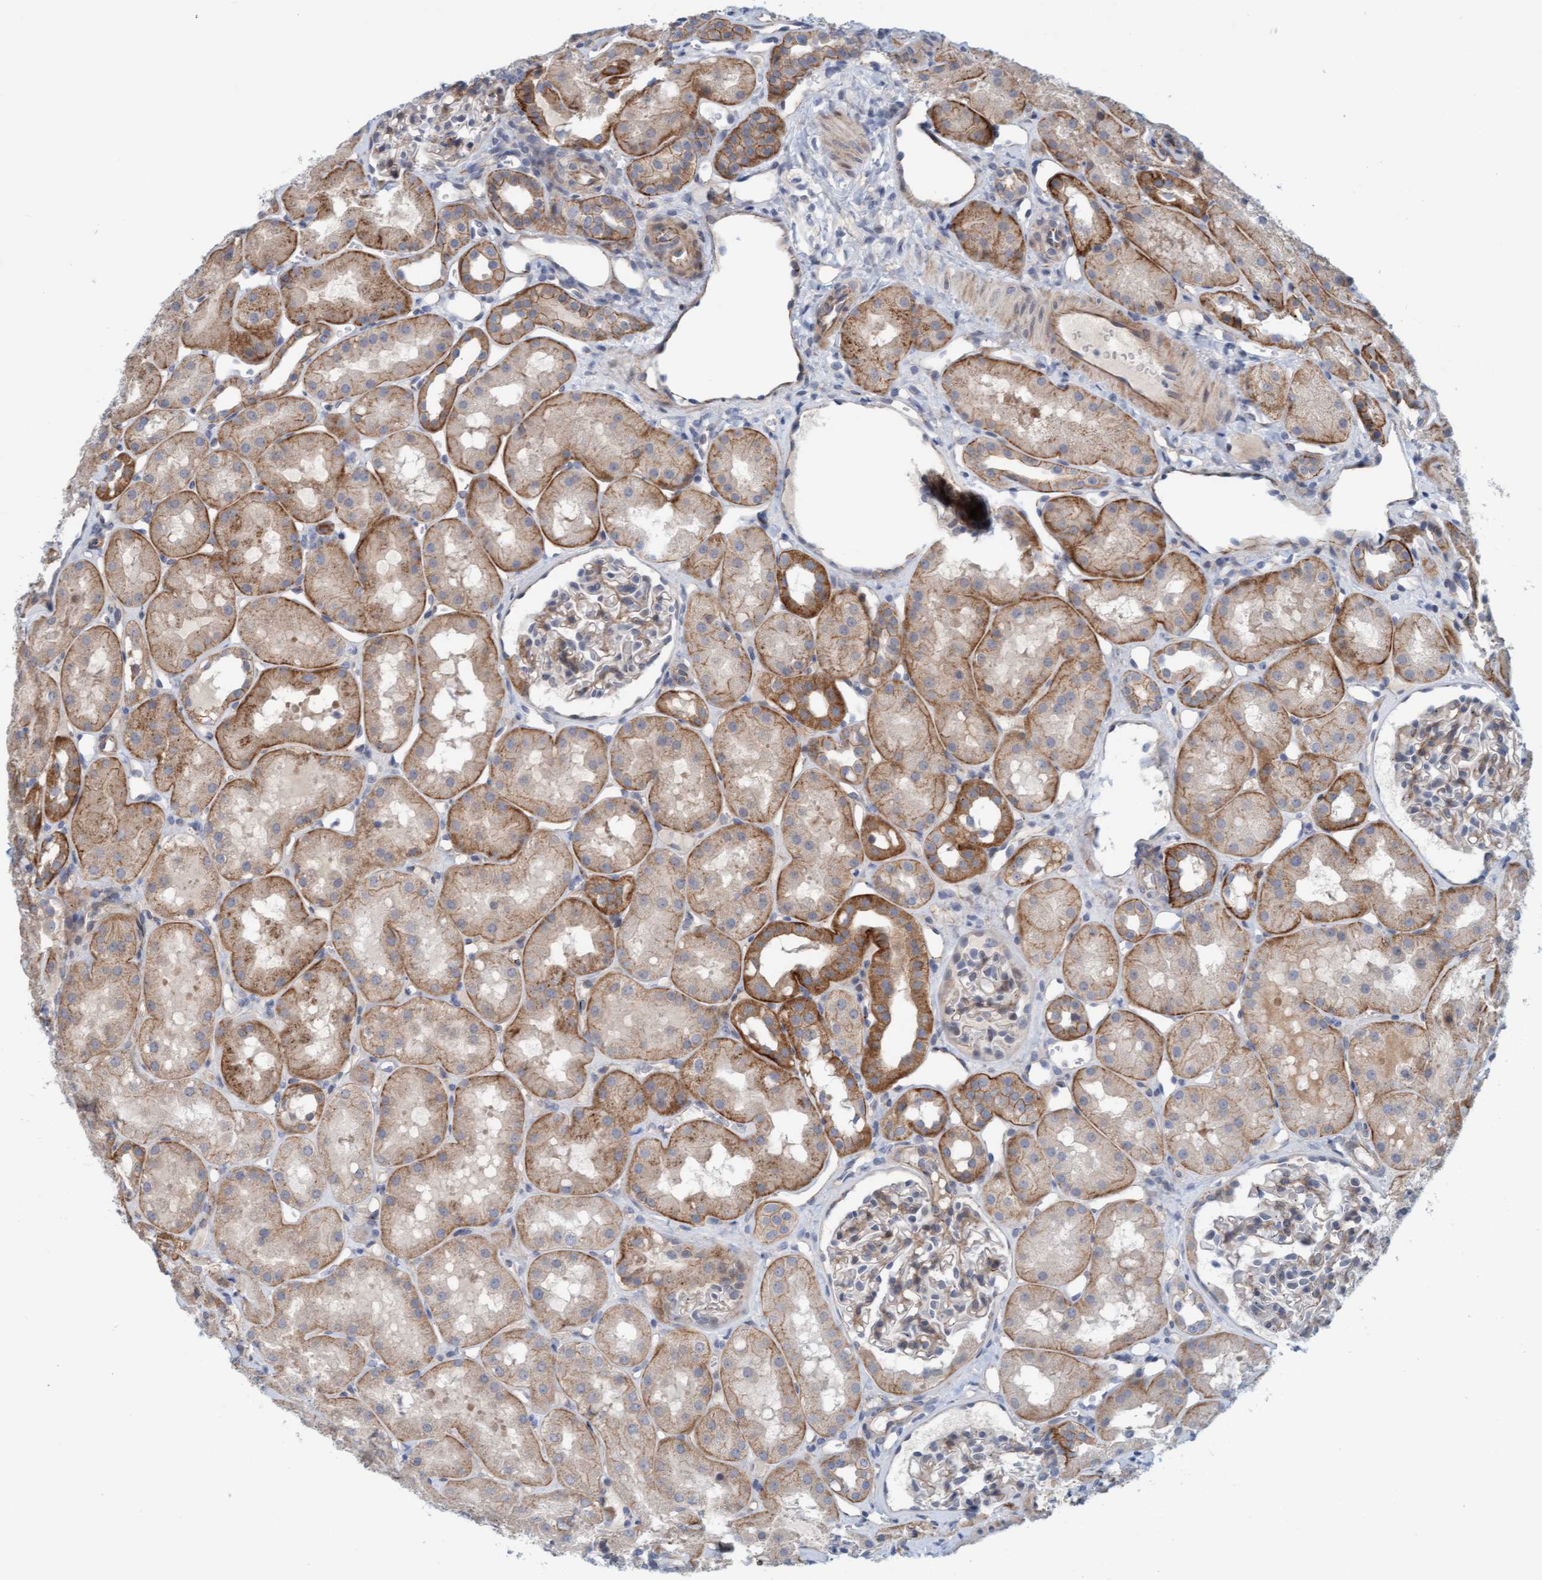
{"staining": {"intensity": "weak", "quantity": "<25%", "location": "cytoplasmic/membranous"}, "tissue": "kidney", "cell_type": "Cells in glomeruli", "image_type": "normal", "snomed": [{"axis": "morphology", "description": "Normal tissue, NOS"}, {"axis": "topography", "description": "Kidney"}], "caption": "A micrograph of human kidney is negative for staining in cells in glomeruli. (Brightfield microscopy of DAB immunohistochemistry at high magnification).", "gene": "KRBA2", "patient": {"sex": "male", "age": 16}}